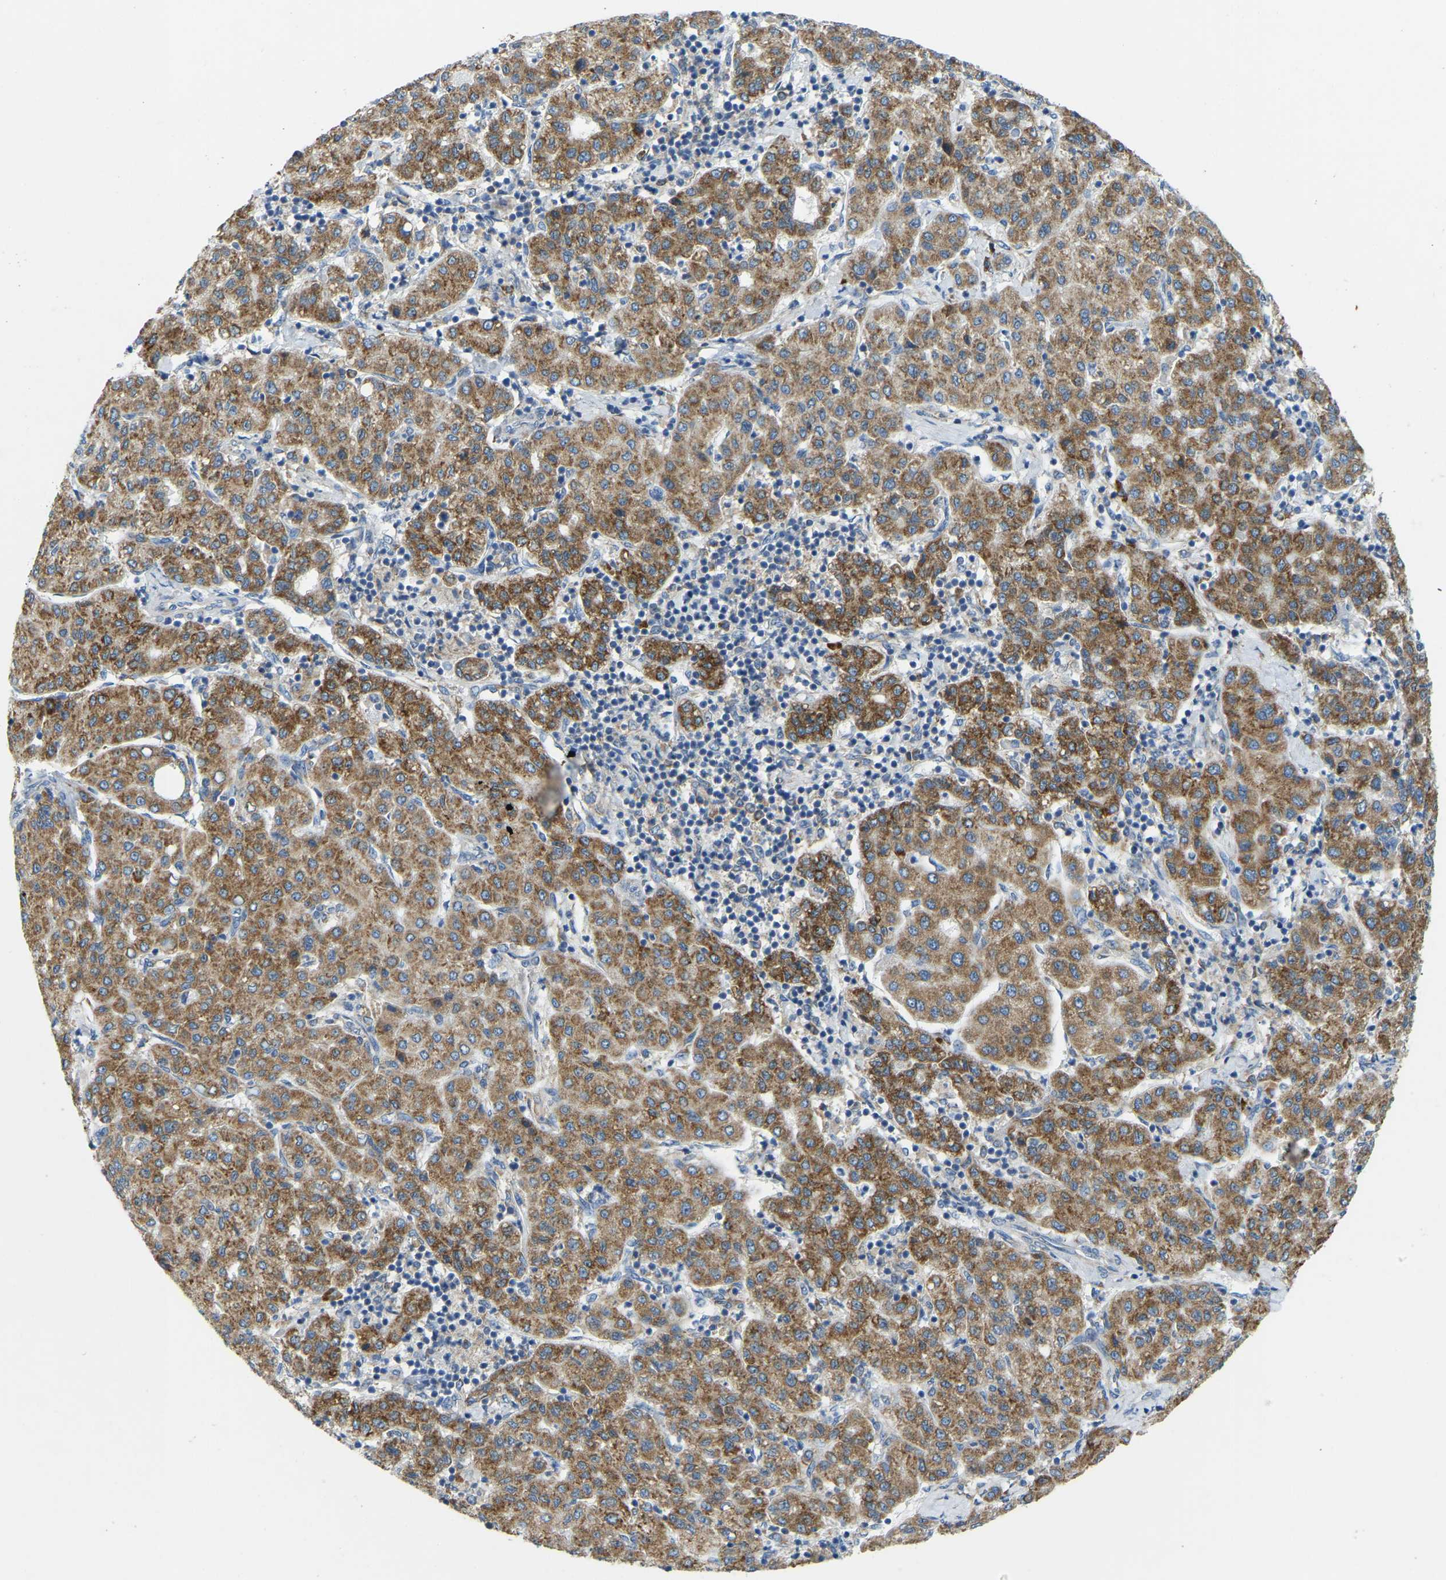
{"staining": {"intensity": "moderate", "quantity": ">75%", "location": "cytoplasmic/membranous"}, "tissue": "liver cancer", "cell_type": "Tumor cells", "image_type": "cancer", "snomed": [{"axis": "morphology", "description": "Carcinoma, Hepatocellular, NOS"}, {"axis": "topography", "description": "Liver"}], "caption": "A medium amount of moderate cytoplasmic/membranous staining is present in about >75% of tumor cells in hepatocellular carcinoma (liver) tissue.", "gene": "SND1", "patient": {"sex": "male", "age": 65}}